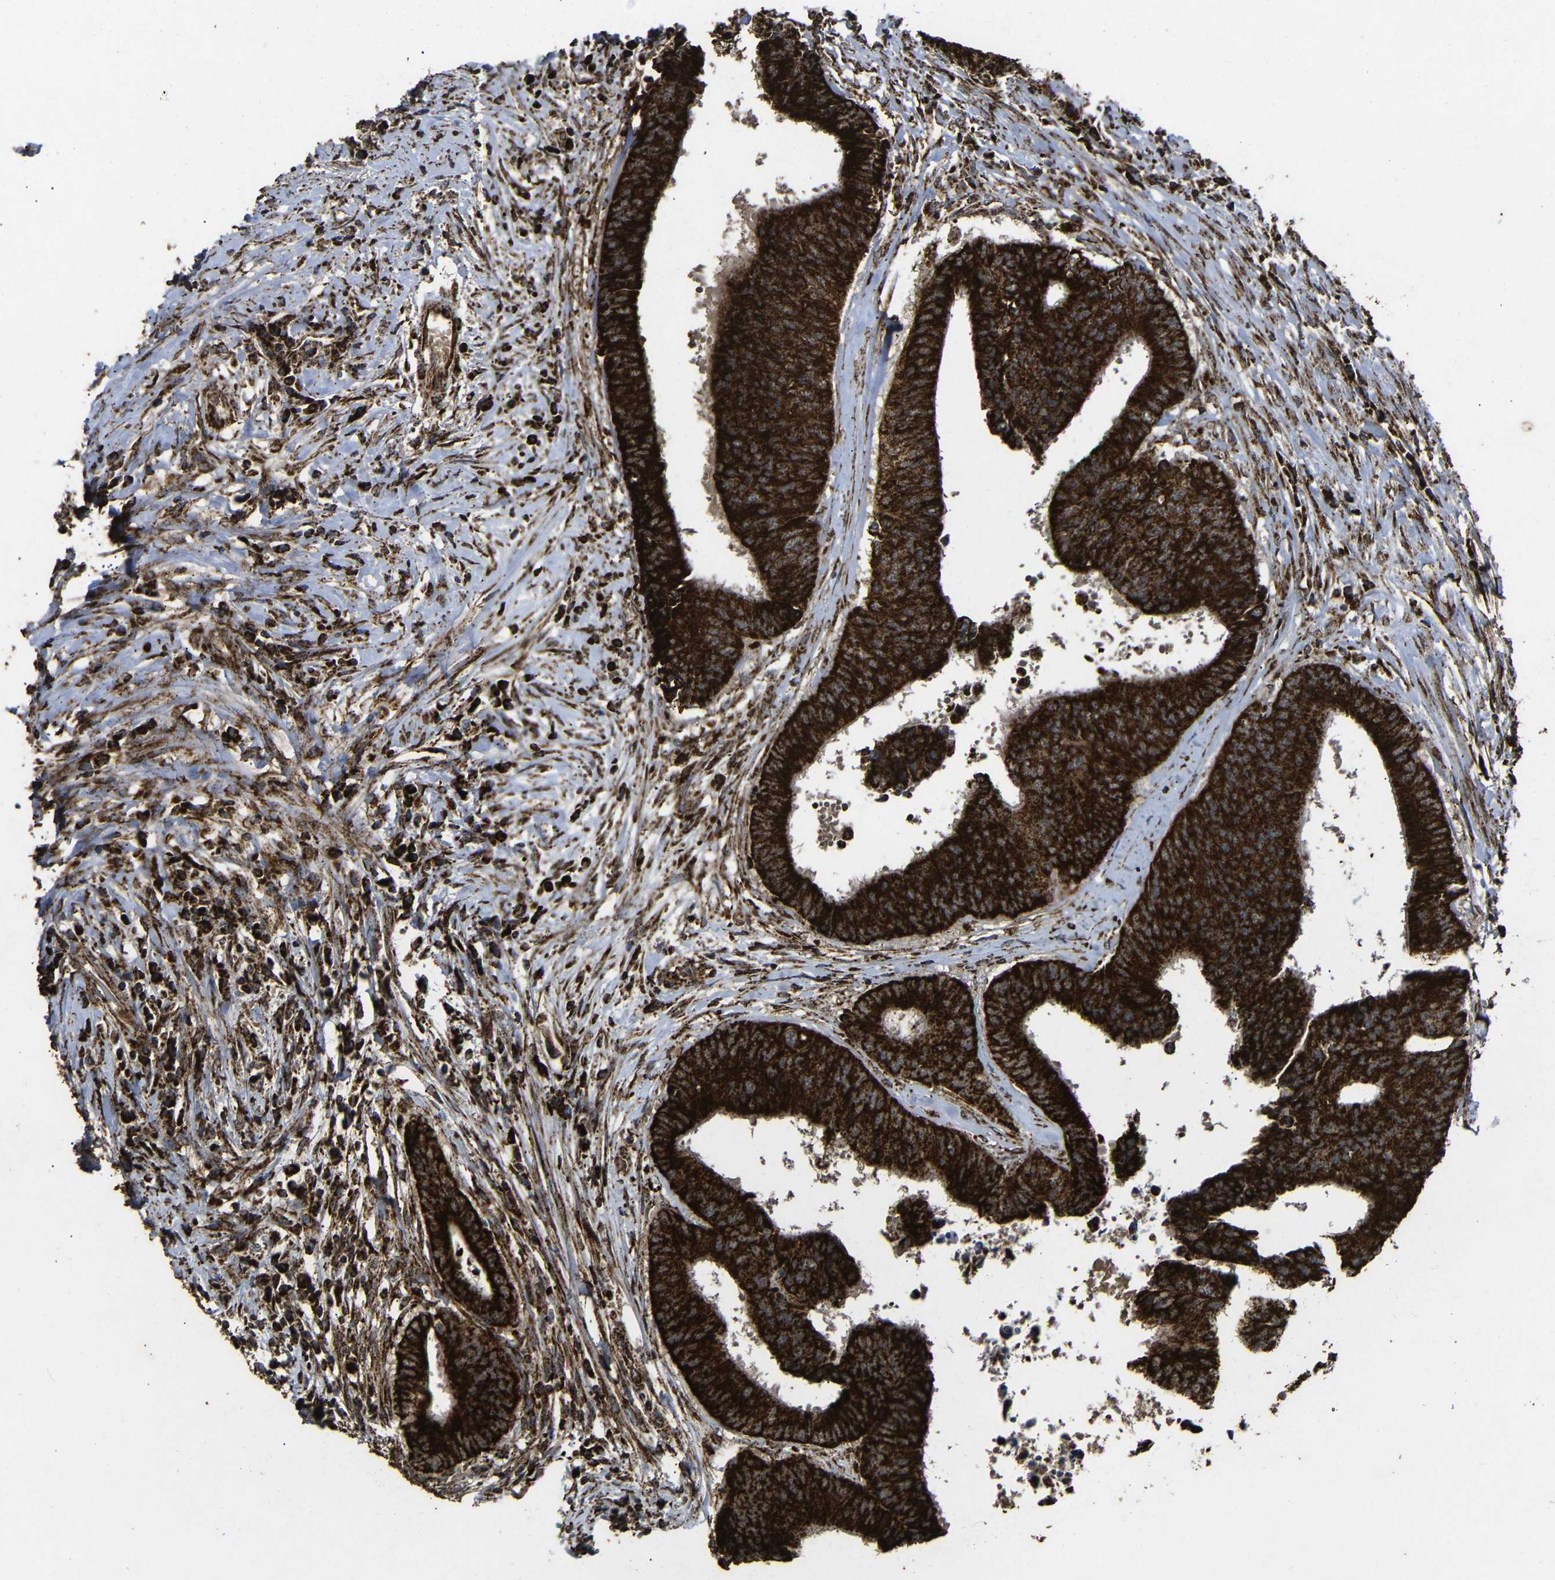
{"staining": {"intensity": "strong", "quantity": ">75%", "location": "cytoplasmic/membranous"}, "tissue": "colorectal cancer", "cell_type": "Tumor cells", "image_type": "cancer", "snomed": [{"axis": "morphology", "description": "Adenocarcinoma, NOS"}, {"axis": "topography", "description": "Rectum"}], "caption": "The image reveals a brown stain indicating the presence of a protein in the cytoplasmic/membranous of tumor cells in colorectal cancer.", "gene": "ATP5F1A", "patient": {"sex": "male", "age": 72}}